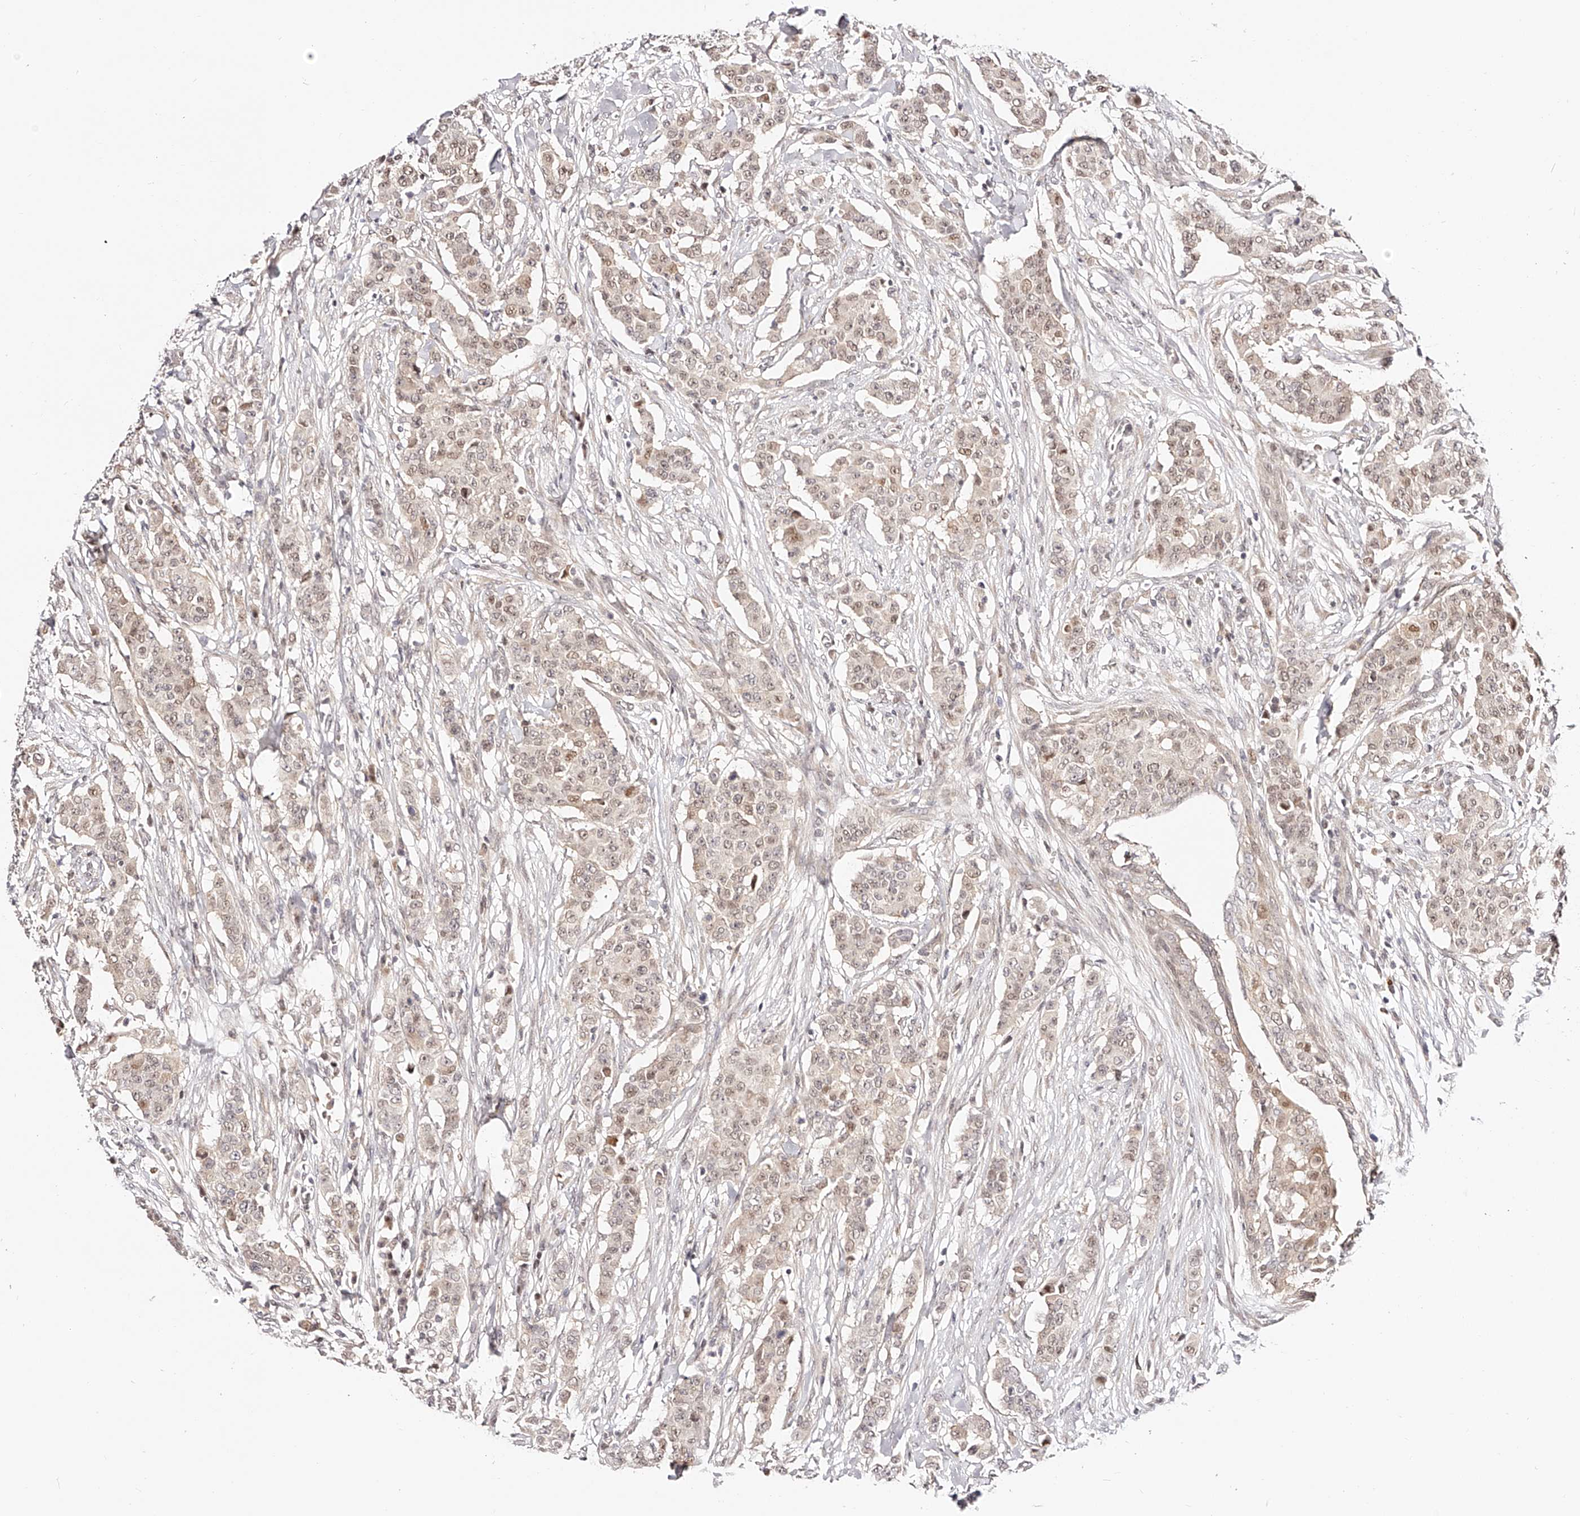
{"staining": {"intensity": "weak", "quantity": ">75%", "location": "nuclear"}, "tissue": "breast cancer", "cell_type": "Tumor cells", "image_type": "cancer", "snomed": [{"axis": "morphology", "description": "Duct carcinoma"}, {"axis": "topography", "description": "Breast"}], "caption": "Breast intraductal carcinoma stained for a protein (brown) demonstrates weak nuclear positive staining in about >75% of tumor cells.", "gene": "USF3", "patient": {"sex": "female", "age": 40}}